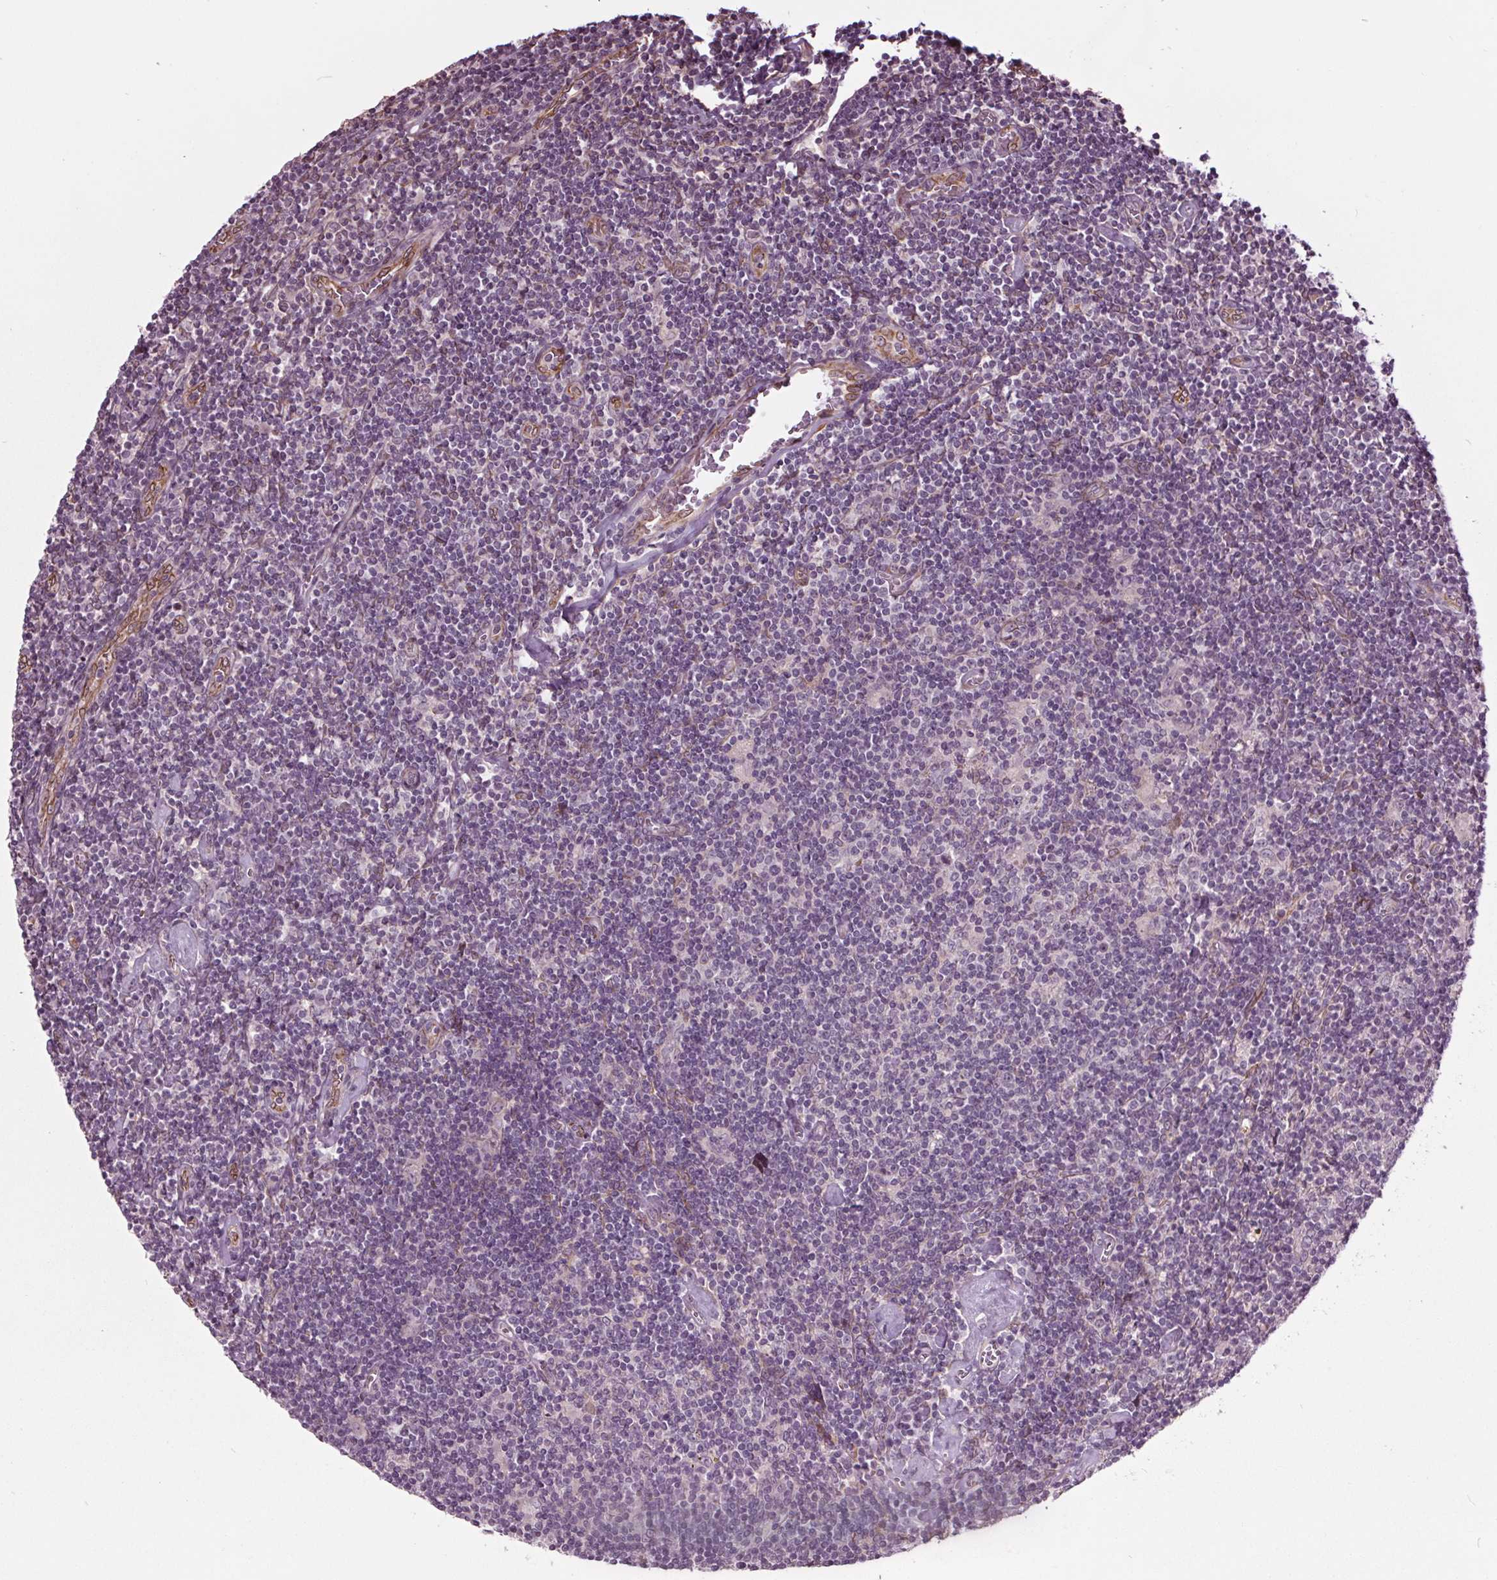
{"staining": {"intensity": "negative", "quantity": "none", "location": "none"}, "tissue": "lymphoma", "cell_type": "Tumor cells", "image_type": "cancer", "snomed": [{"axis": "morphology", "description": "Hodgkin's disease, NOS"}, {"axis": "topography", "description": "Lymph node"}], "caption": "Immunohistochemical staining of lymphoma displays no significant expression in tumor cells. The staining was performed using DAB (3,3'-diaminobenzidine) to visualize the protein expression in brown, while the nuclei were stained in blue with hematoxylin (Magnification: 20x).", "gene": "HAUS5", "patient": {"sex": "male", "age": 40}}